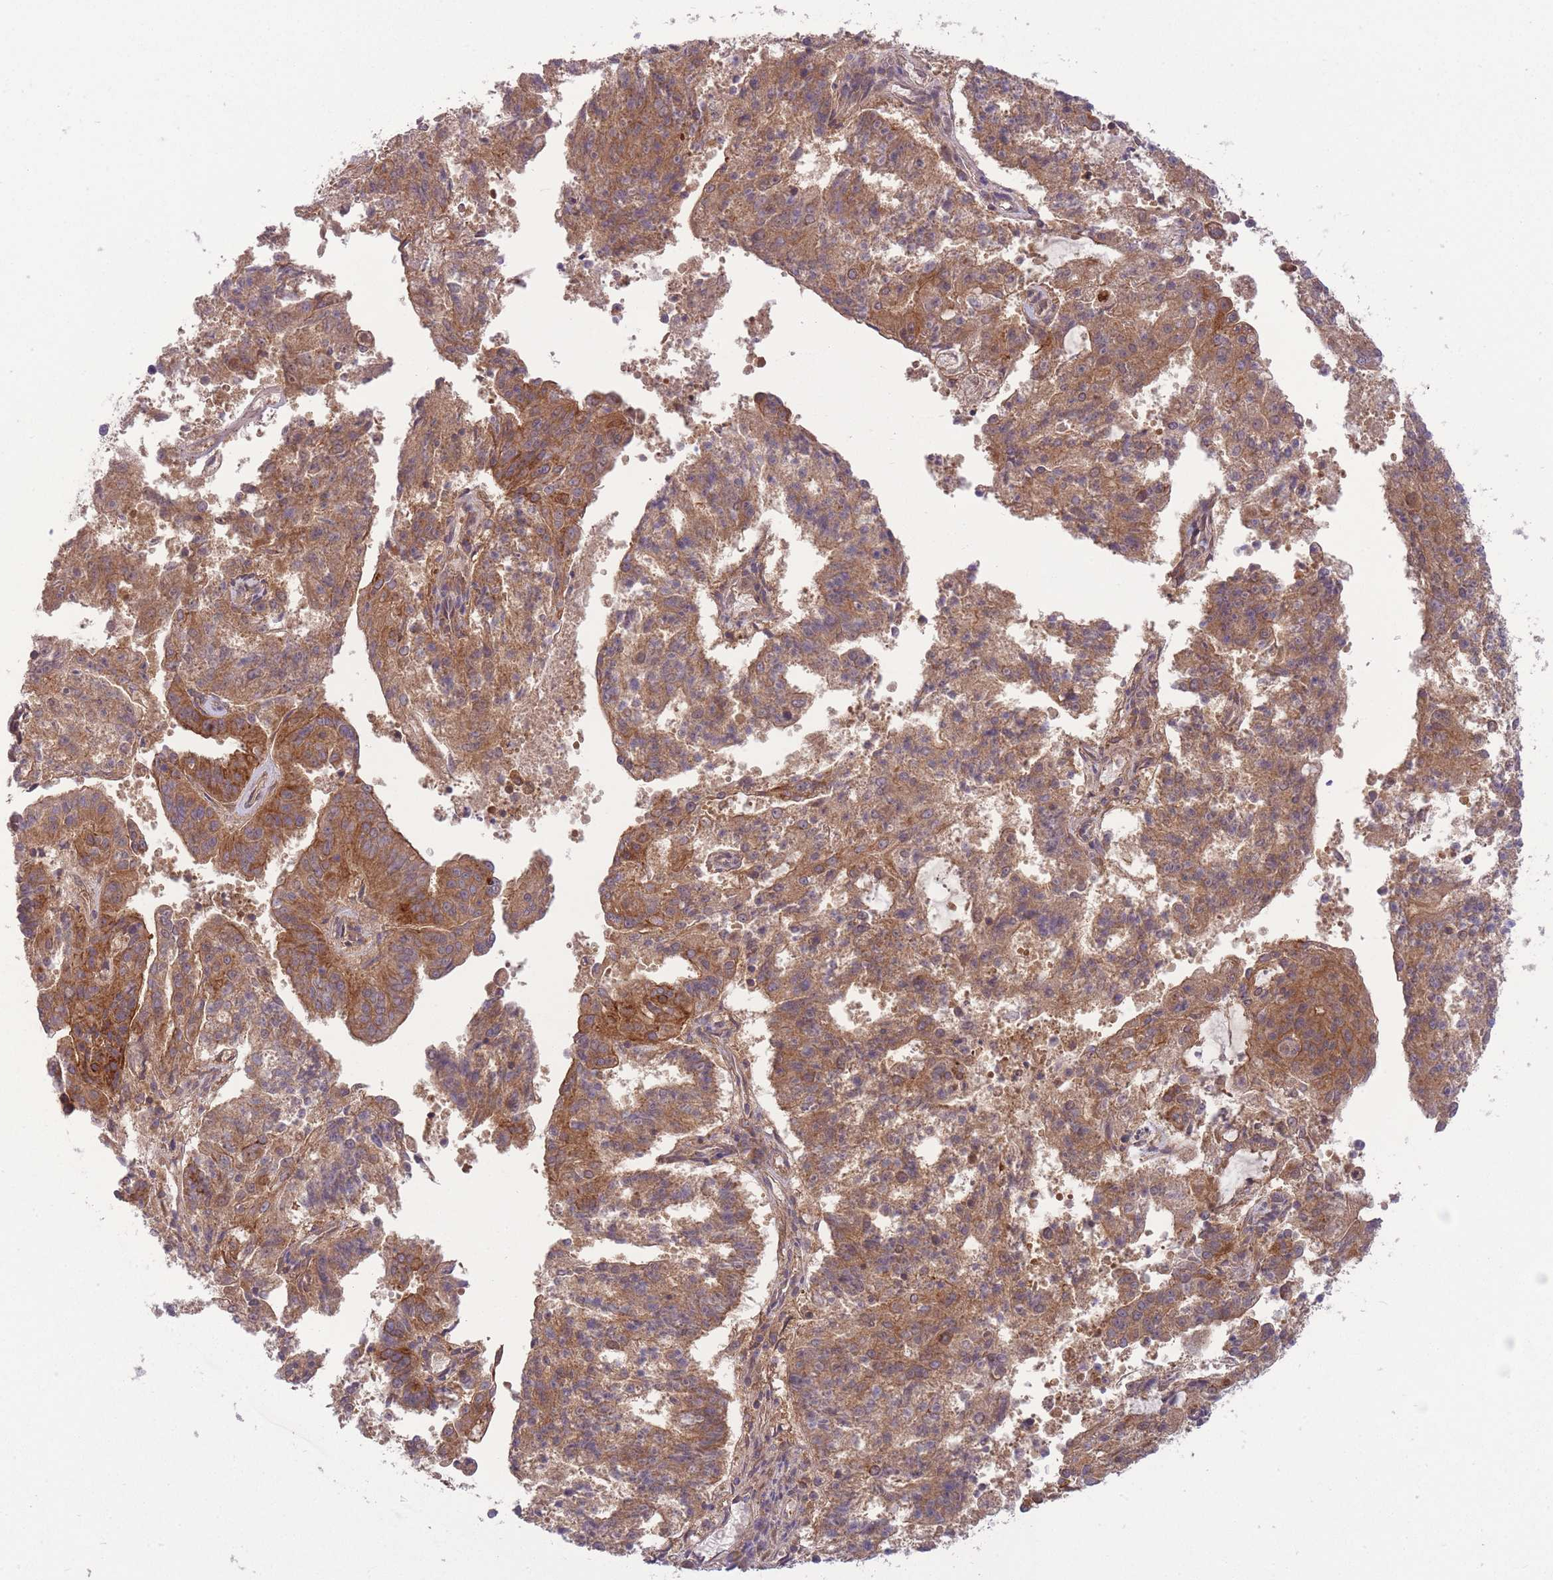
{"staining": {"intensity": "moderate", "quantity": ">75%", "location": "cytoplasmic/membranous"}, "tissue": "endometrial cancer", "cell_type": "Tumor cells", "image_type": "cancer", "snomed": [{"axis": "morphology", "description": "Adenocarcinoma, NOS"}, {"axis": "topography", "description": "Endometrium"}], "caption": "The immunohistochemical stain highlights moderate cytoplasmic/membranous expression in tumor cells of endometrial cancer tissue. Using DAB (brown) and hematoxylin (blue) stains, captured at high magnification using brightfield microscopy.", "gene": "PFDN6", "patient": {"sex": "female", "age": 82}}